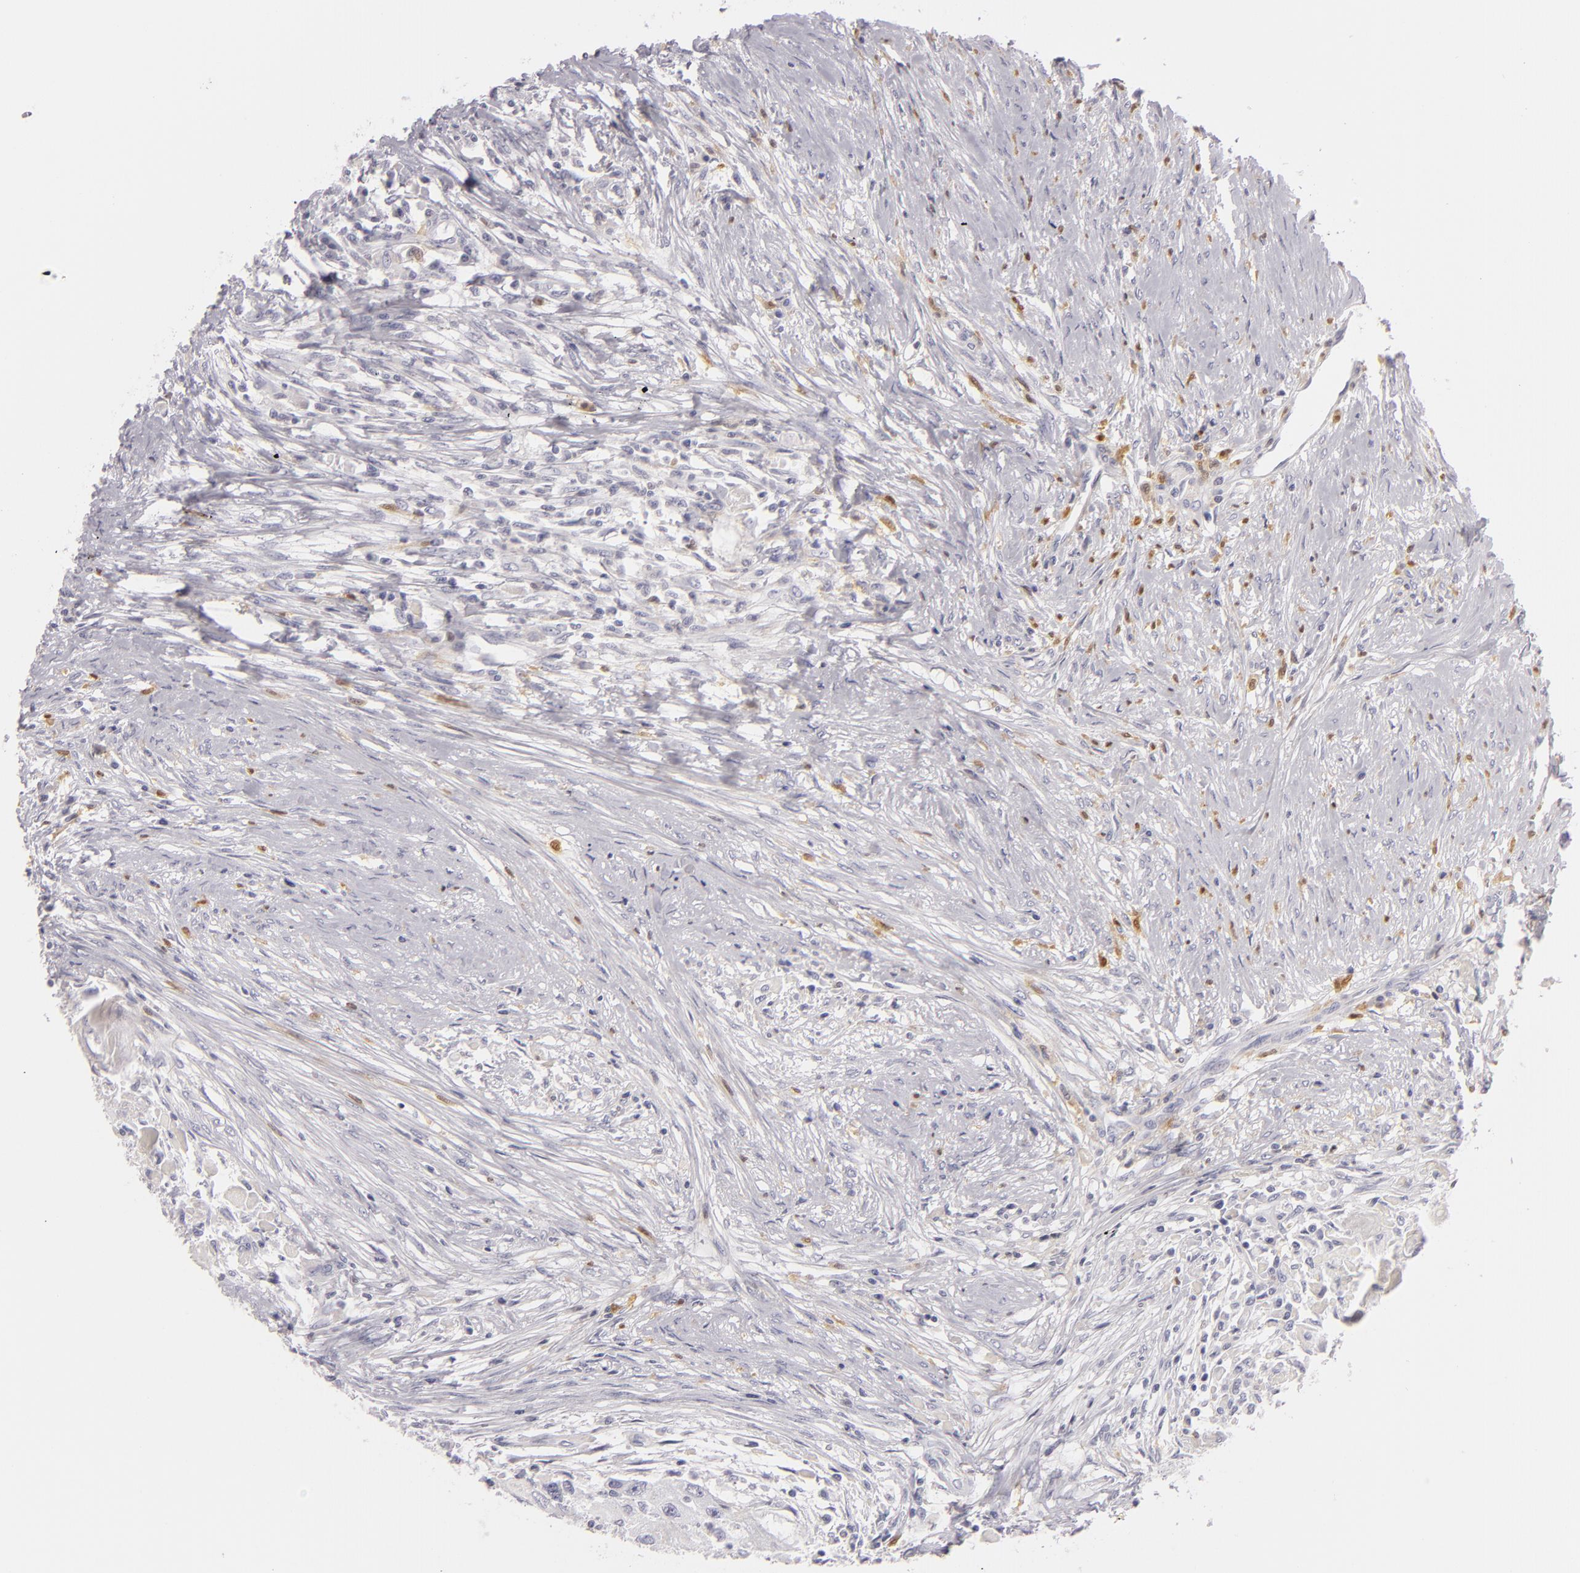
{"staining": {"intensity": "negative", "quantity": "none", "location": "none"}, "tissue": "head and neck cancer", "cell_type": "Tumor cells", "image_type": "cancer", "snomed": [{"axis": "morphology", "description": "Squamous cell carcinoma, NOS"}, {"axis": "topography", "description": "Head-Neck"}], "caption": "Head and neck cancer (squamous cell carcinoma) stained for a protein using IHC displays no staining tumor cells.", "gene": "F13A1", "patient": {"sex": "male", "age": 64}}